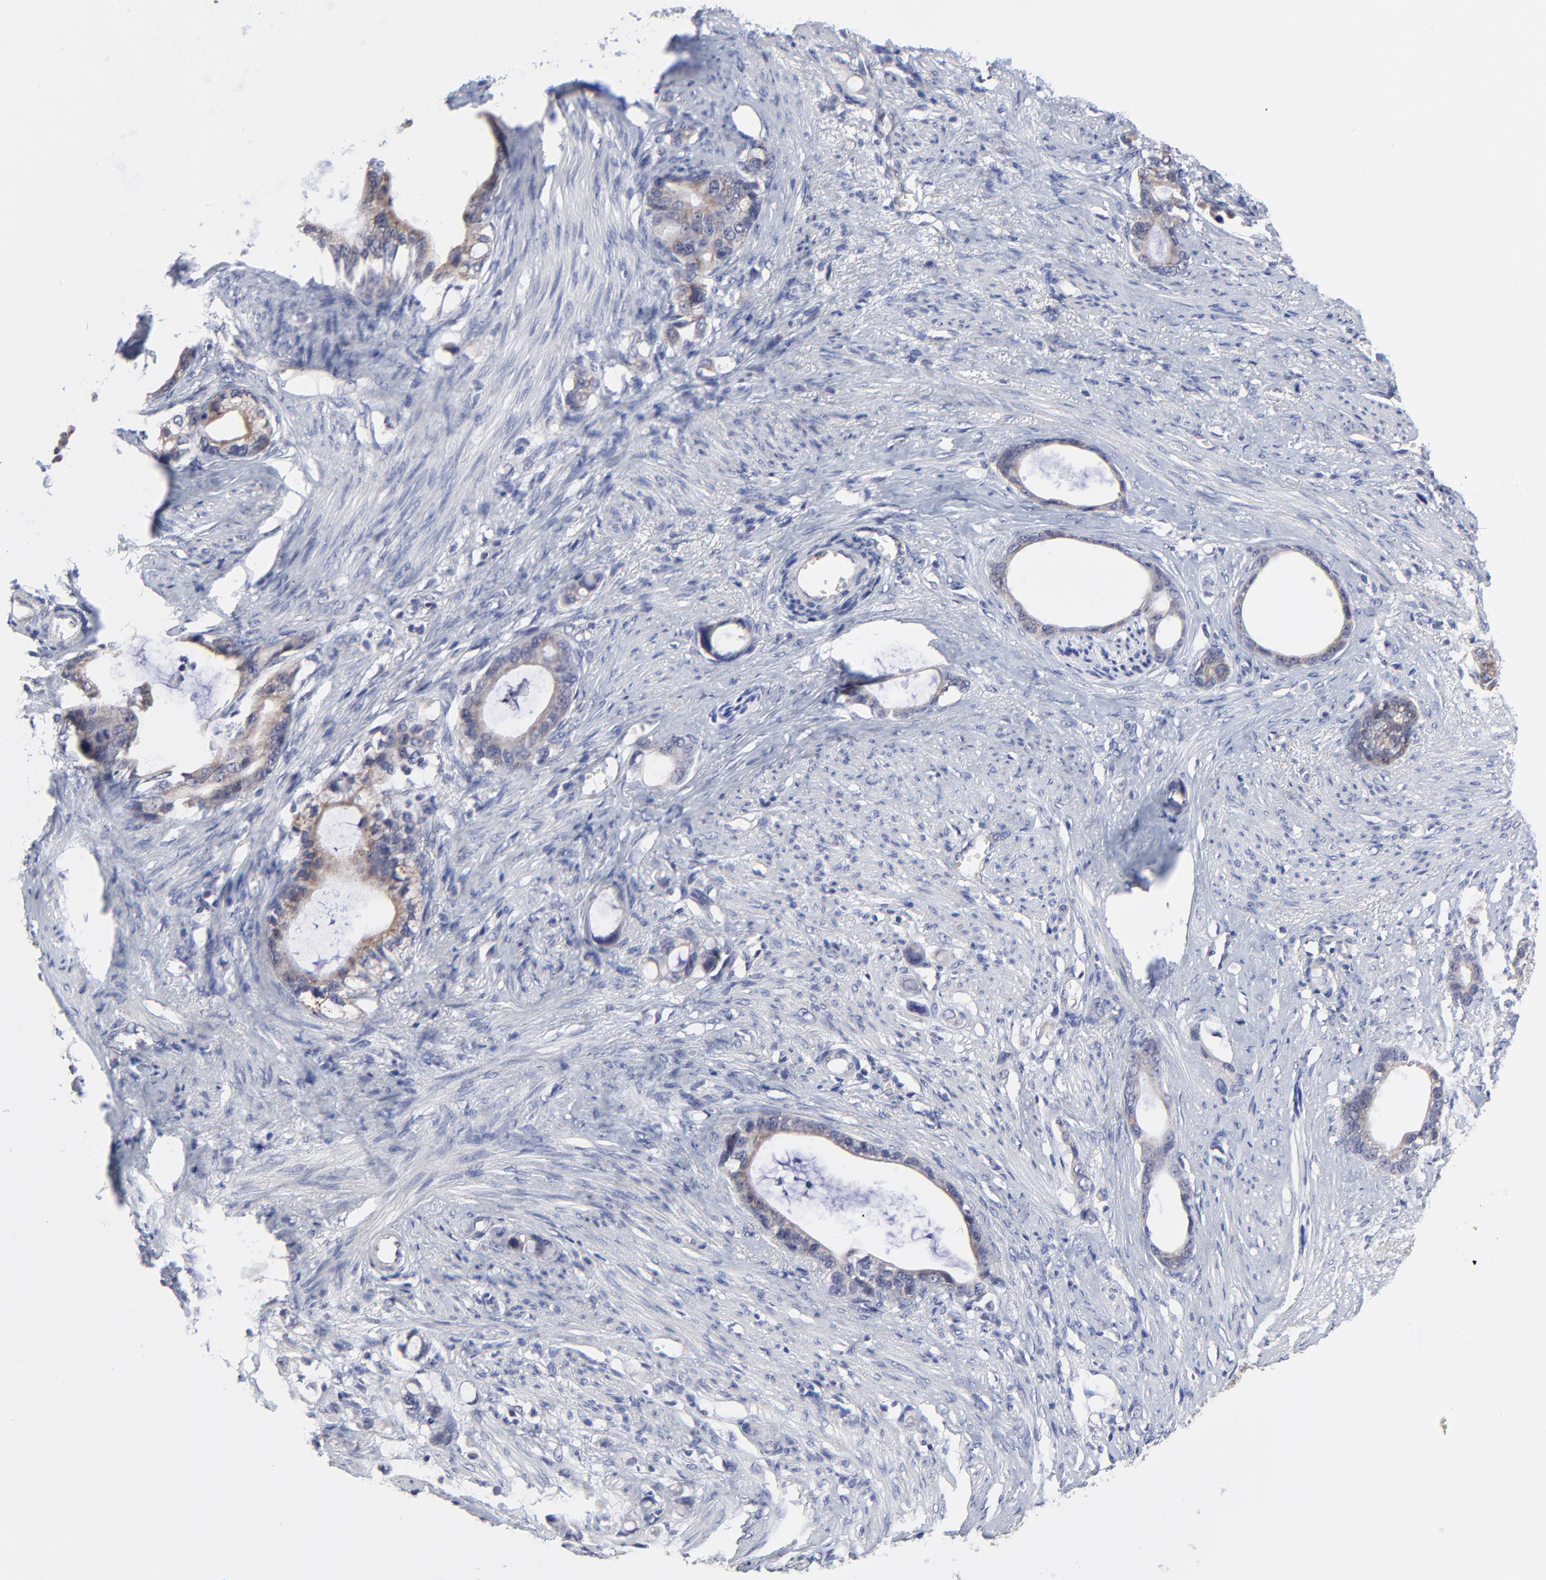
{"staining": {"intensity": "weak", "quantity": ">75%", "location": "cytoplasmic/membranous"}, "tissue": "stomach cancer", "cell_type": "Tumor cells", "image_type": "cancer", "snomed": [{"axis": "morphology", "description": "Adenocarcinoma, NOS"}, {"axis": "topography", "description": "Stomach"}], "caption": "Protein staining by immunohistochemistry shows weak cytoplasmic/membranous expression in about >75% of tumor cells in stomach adenocarcinoma.", "gene": "FBXO8", "patient": {"sex": "female", "age": 75}}